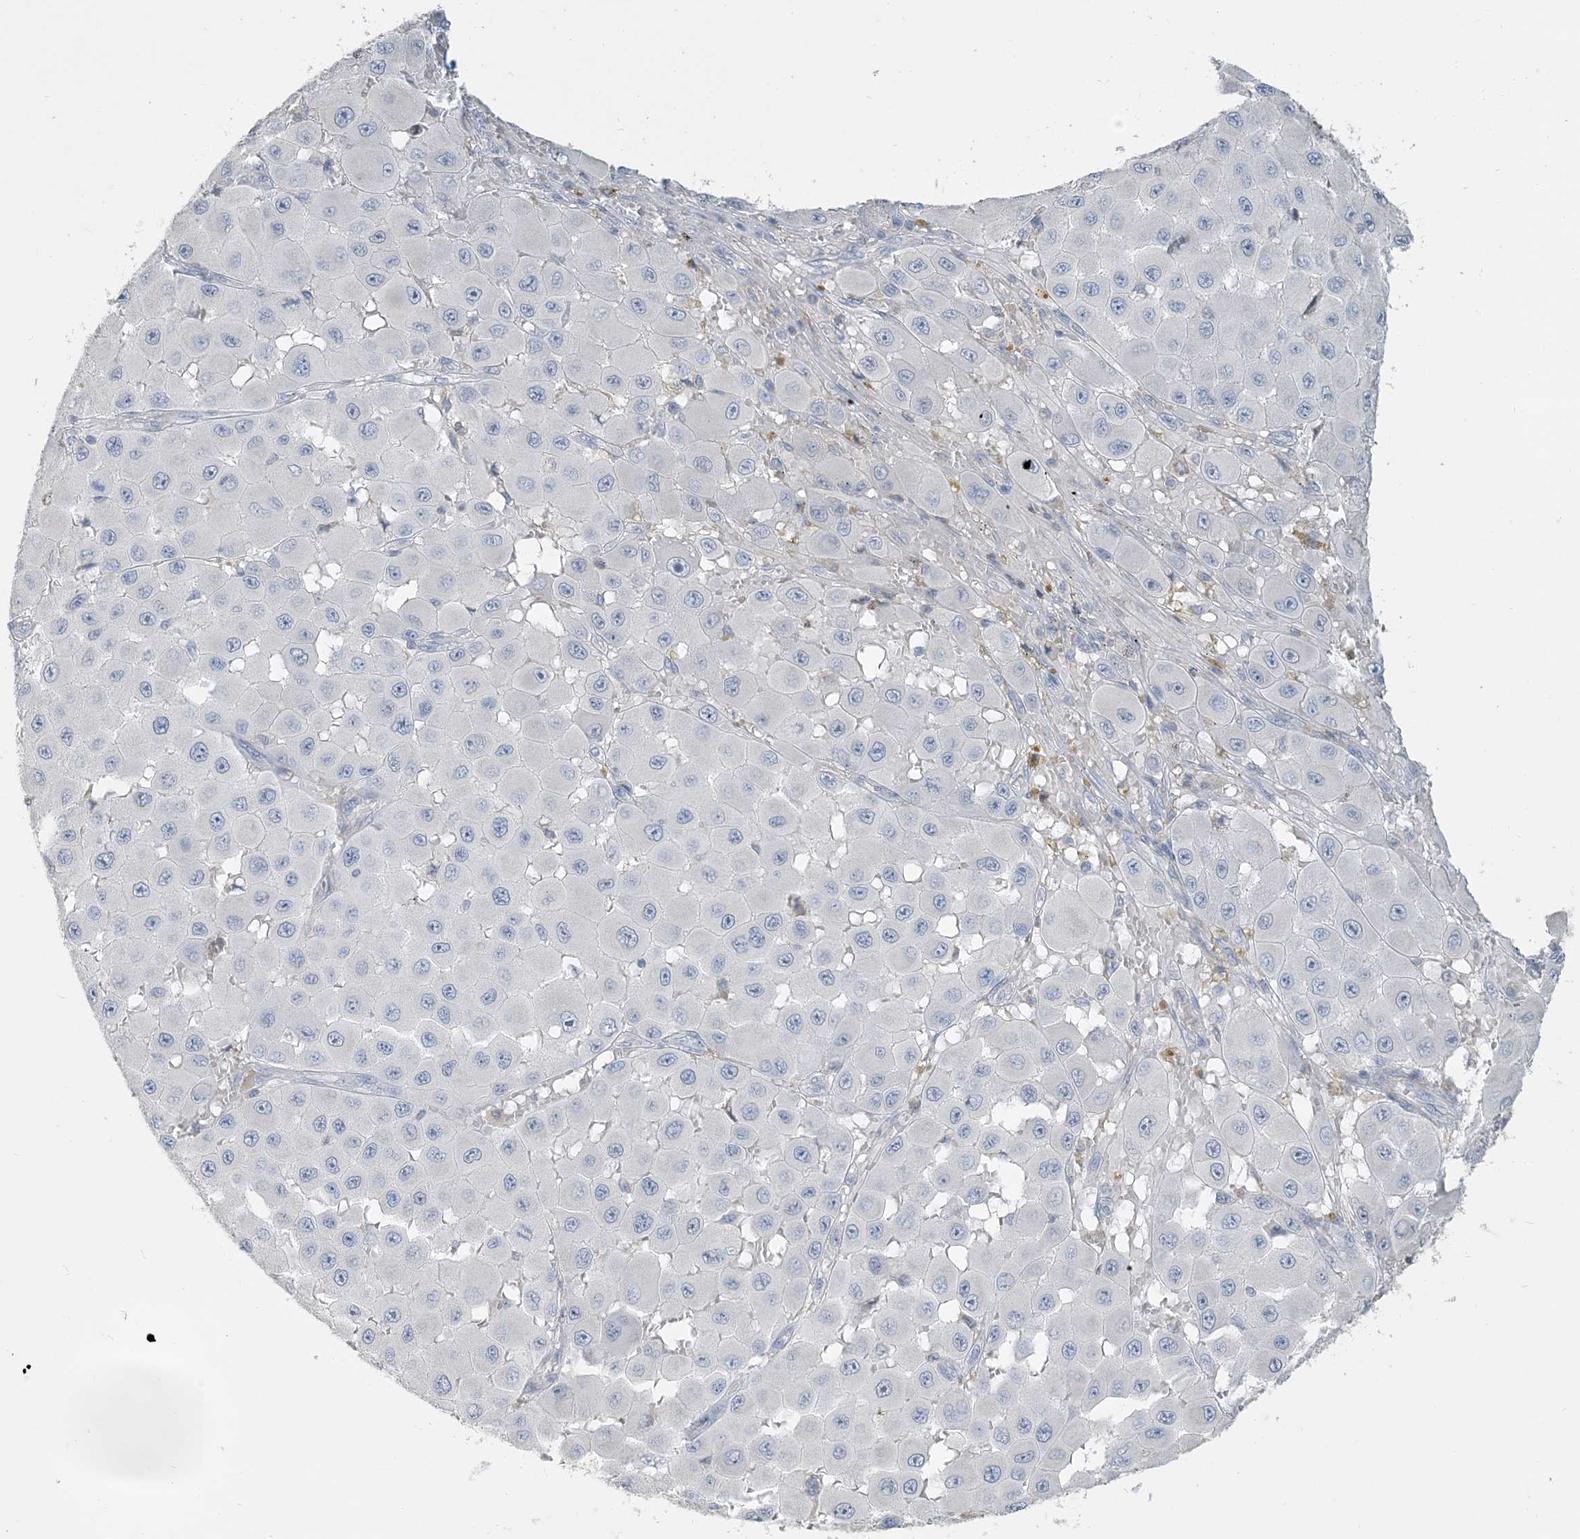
{"staining": {"intensity": "negative", "quantity": "none", "location": "none"}, "tissue": "melanoma", "cell_type": "Tumor cells", "image_type": "cancer", "snomed": [{"axis": "morphology", "description": "Malignant melanoma, NOS"}, {"axis": "topography", "description": "Skin"}], "caption": "IHC histopathology image of neoplastic tissue: malignant melanoma stained with DAB (3,3'-diaminobenzidine) exhibits no significant protein positivity in tumor cells.", "gene": "NPHS2", "patient": {"sex": "female", "age": 81}}